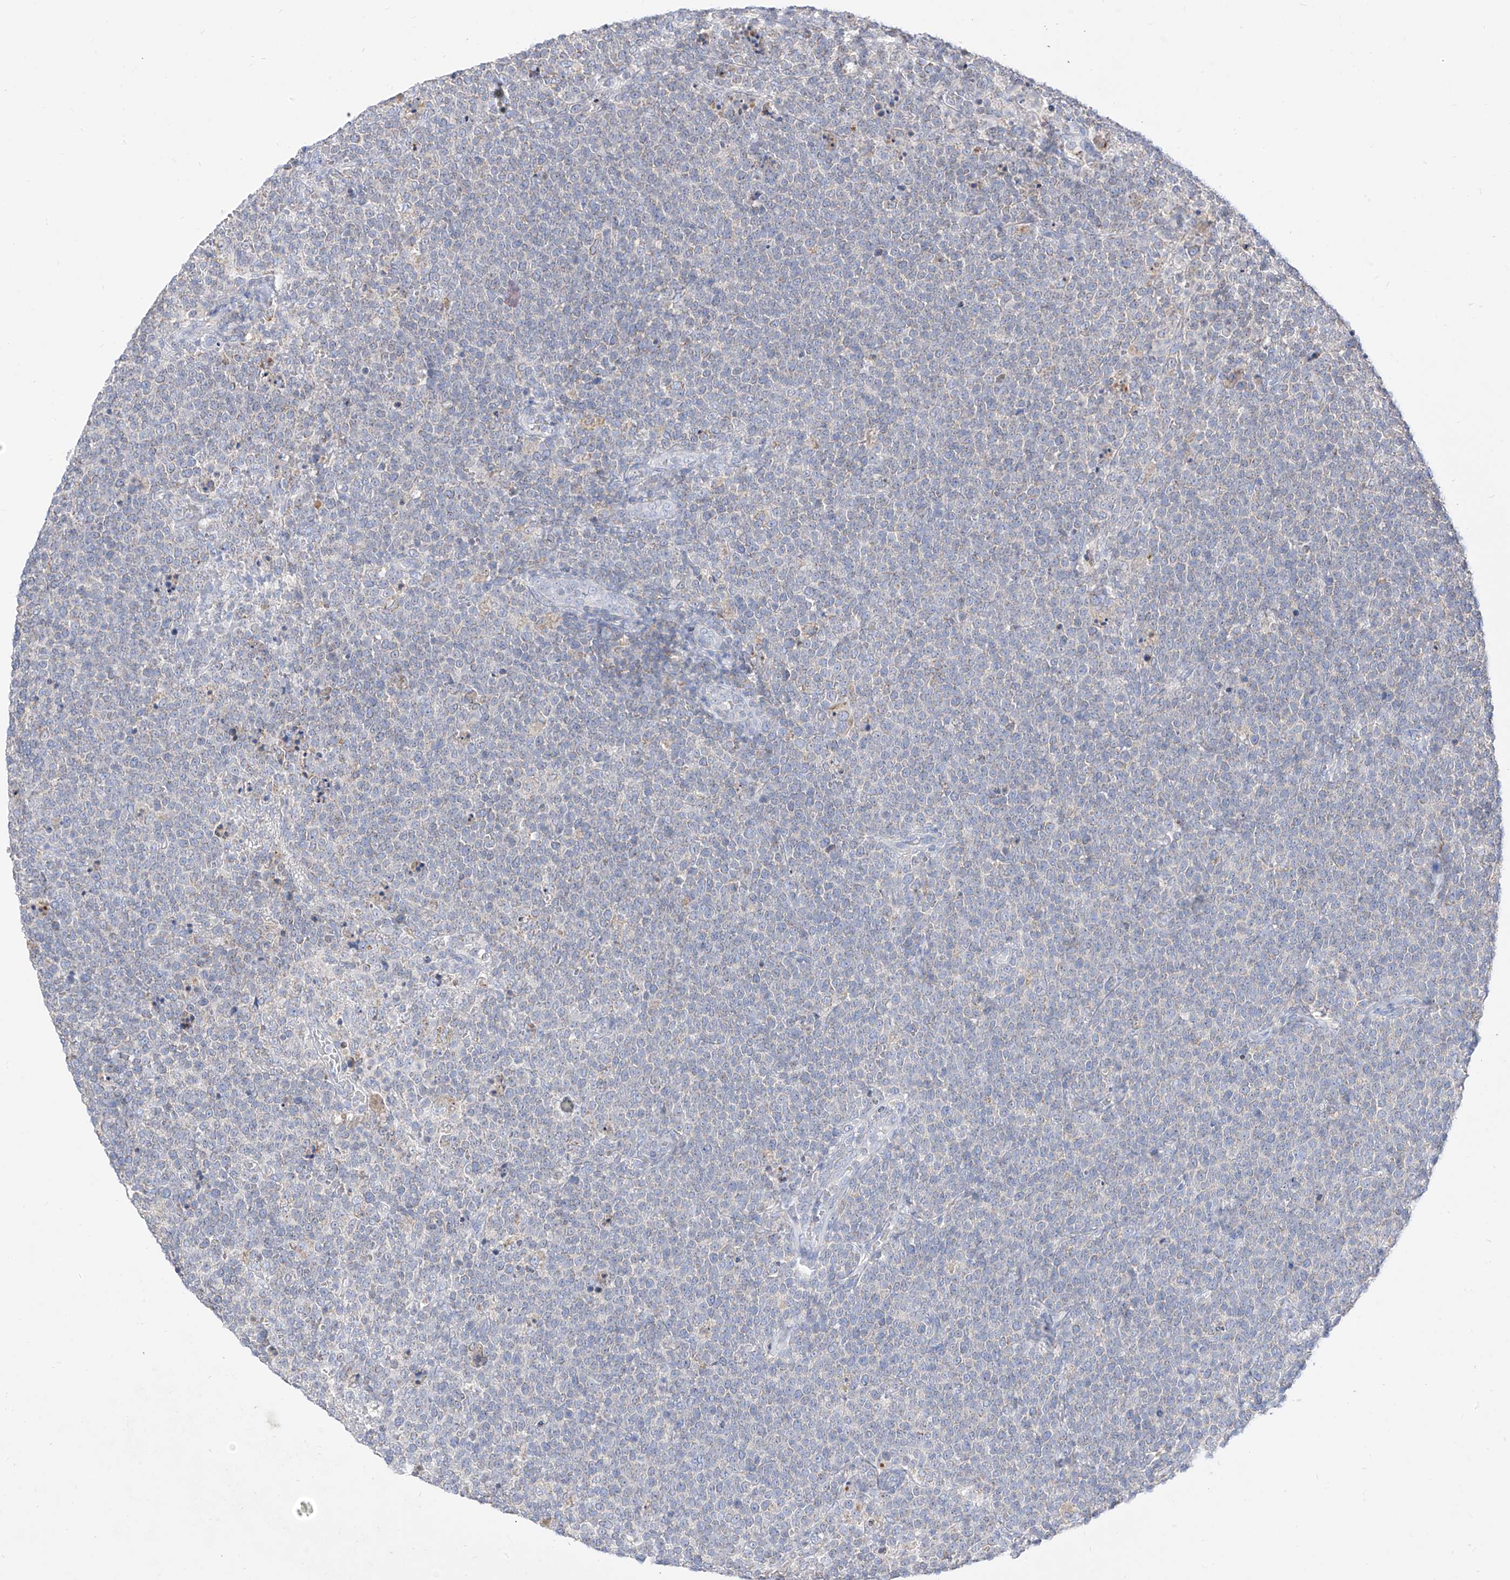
{"staining": {"intensity": "negative", "quantity": "none", "location": "none"}, "tissue": "lymphoma", "cell_type": "Tumor cells", "image_type": "cancer", "snomed": [{"axis": "morphology", "description": "Malignant lymphoma, non-Hodgkin's type, High grade"}, {"axis": "topography", "description": "Lymph node"}], "caption": "High-grade malignant lymphoma, non-Hodgkin's type was stained to show a protein in brown. There is no significant expression in tumor cells.", "gene": "RASA2", "patient": {"sex": "male", "age": 61}}